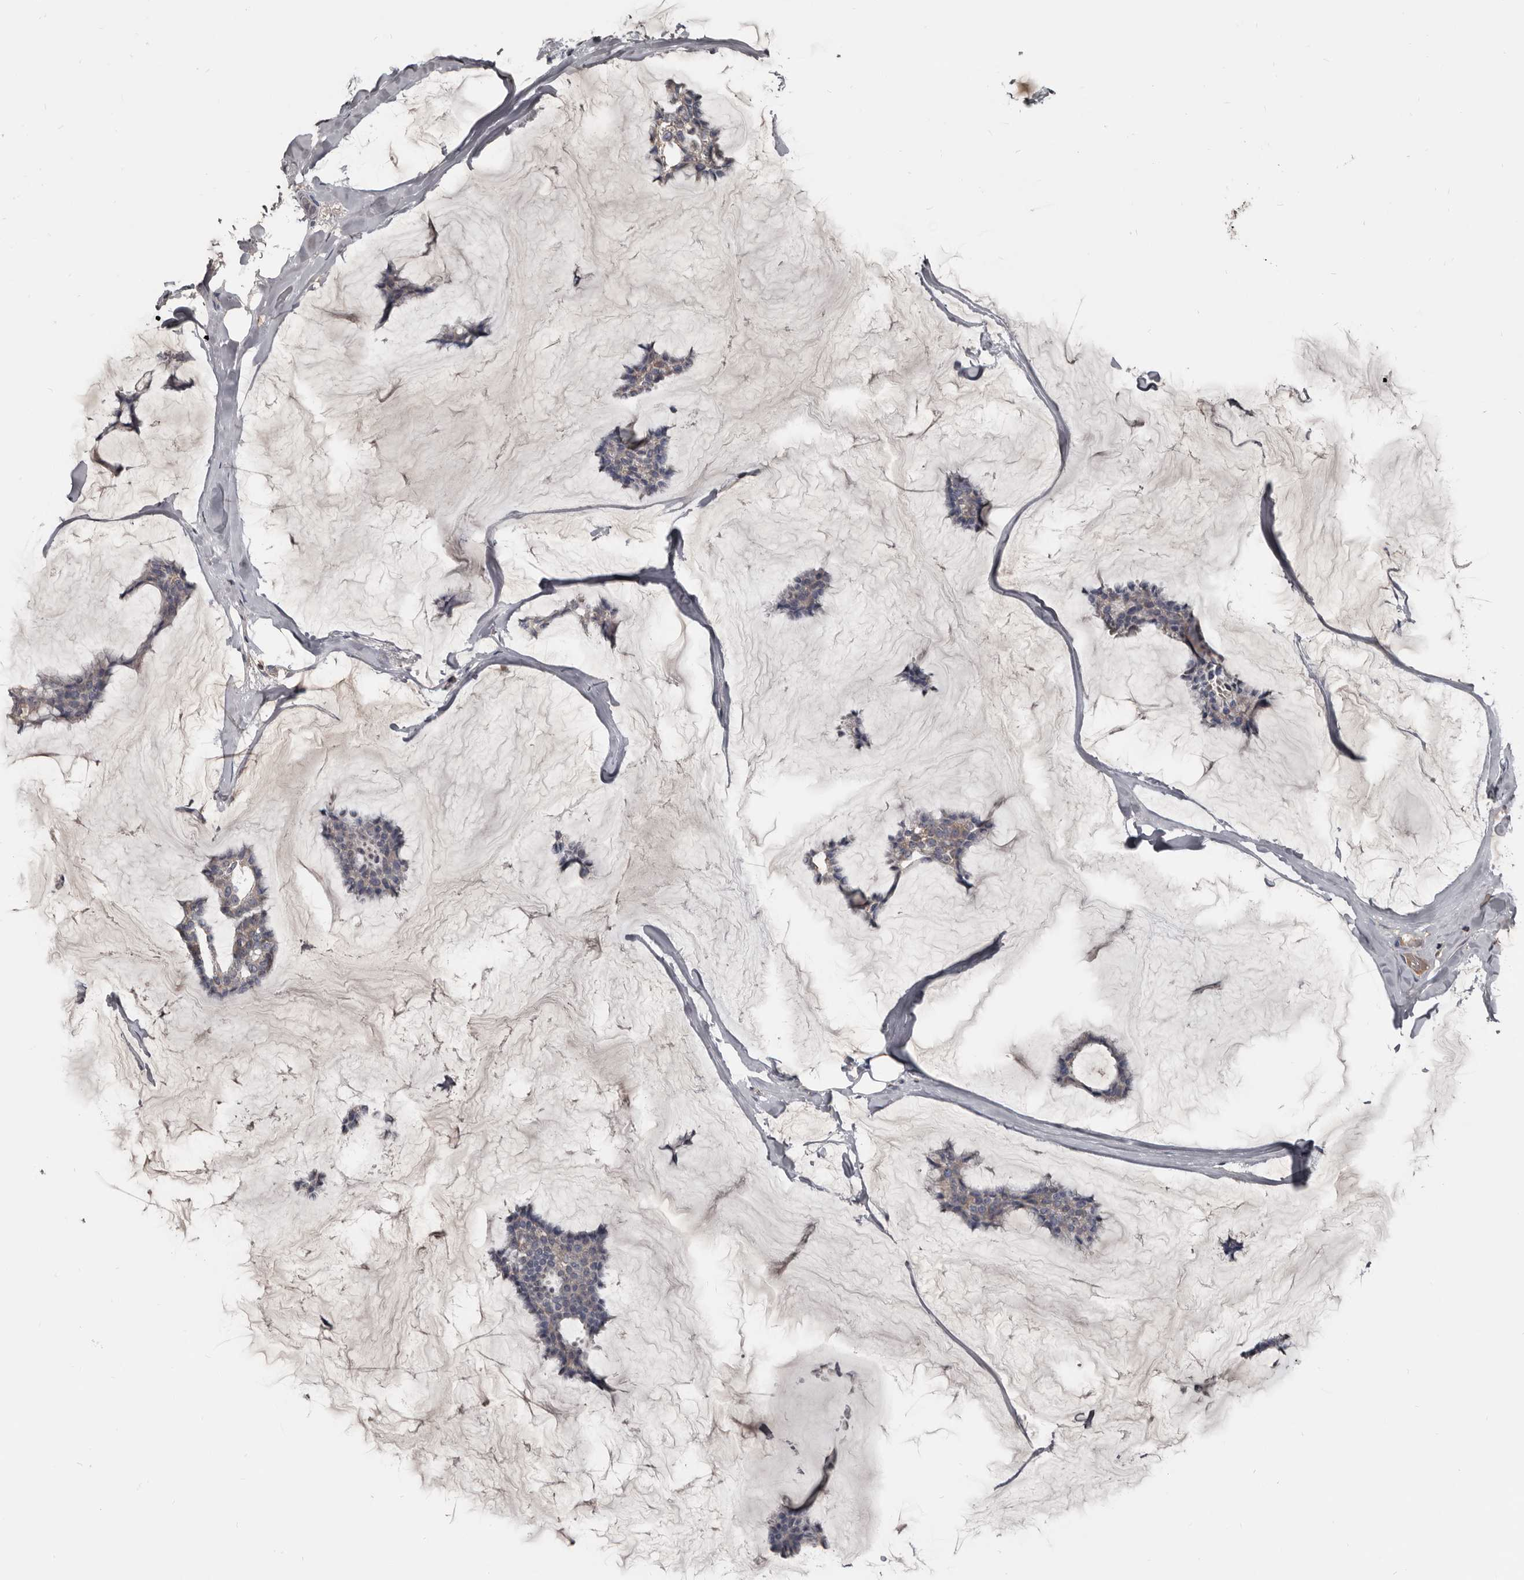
{"staining": {"intensity": "weak", "quantity": "<25%", "location": "cytoplasmic/membranous"}, "tissue": "breast cancer", "cell_type": "Tumor cells", "image_type": "cancer", "snomed": [{"axis": "morphology", "description": "Duct carcinoma"}, {"axis": "topography", "description": "Breast"}], "caption": "An image of human breast intraductal carcinoma is negative for staining in tumor cells. The staining is performed using DAB brown chromogen with nuclei counter-stained in using hematoxylin.", "gene": "GREB1", "patient": {"sex": "female", "age": 93}}